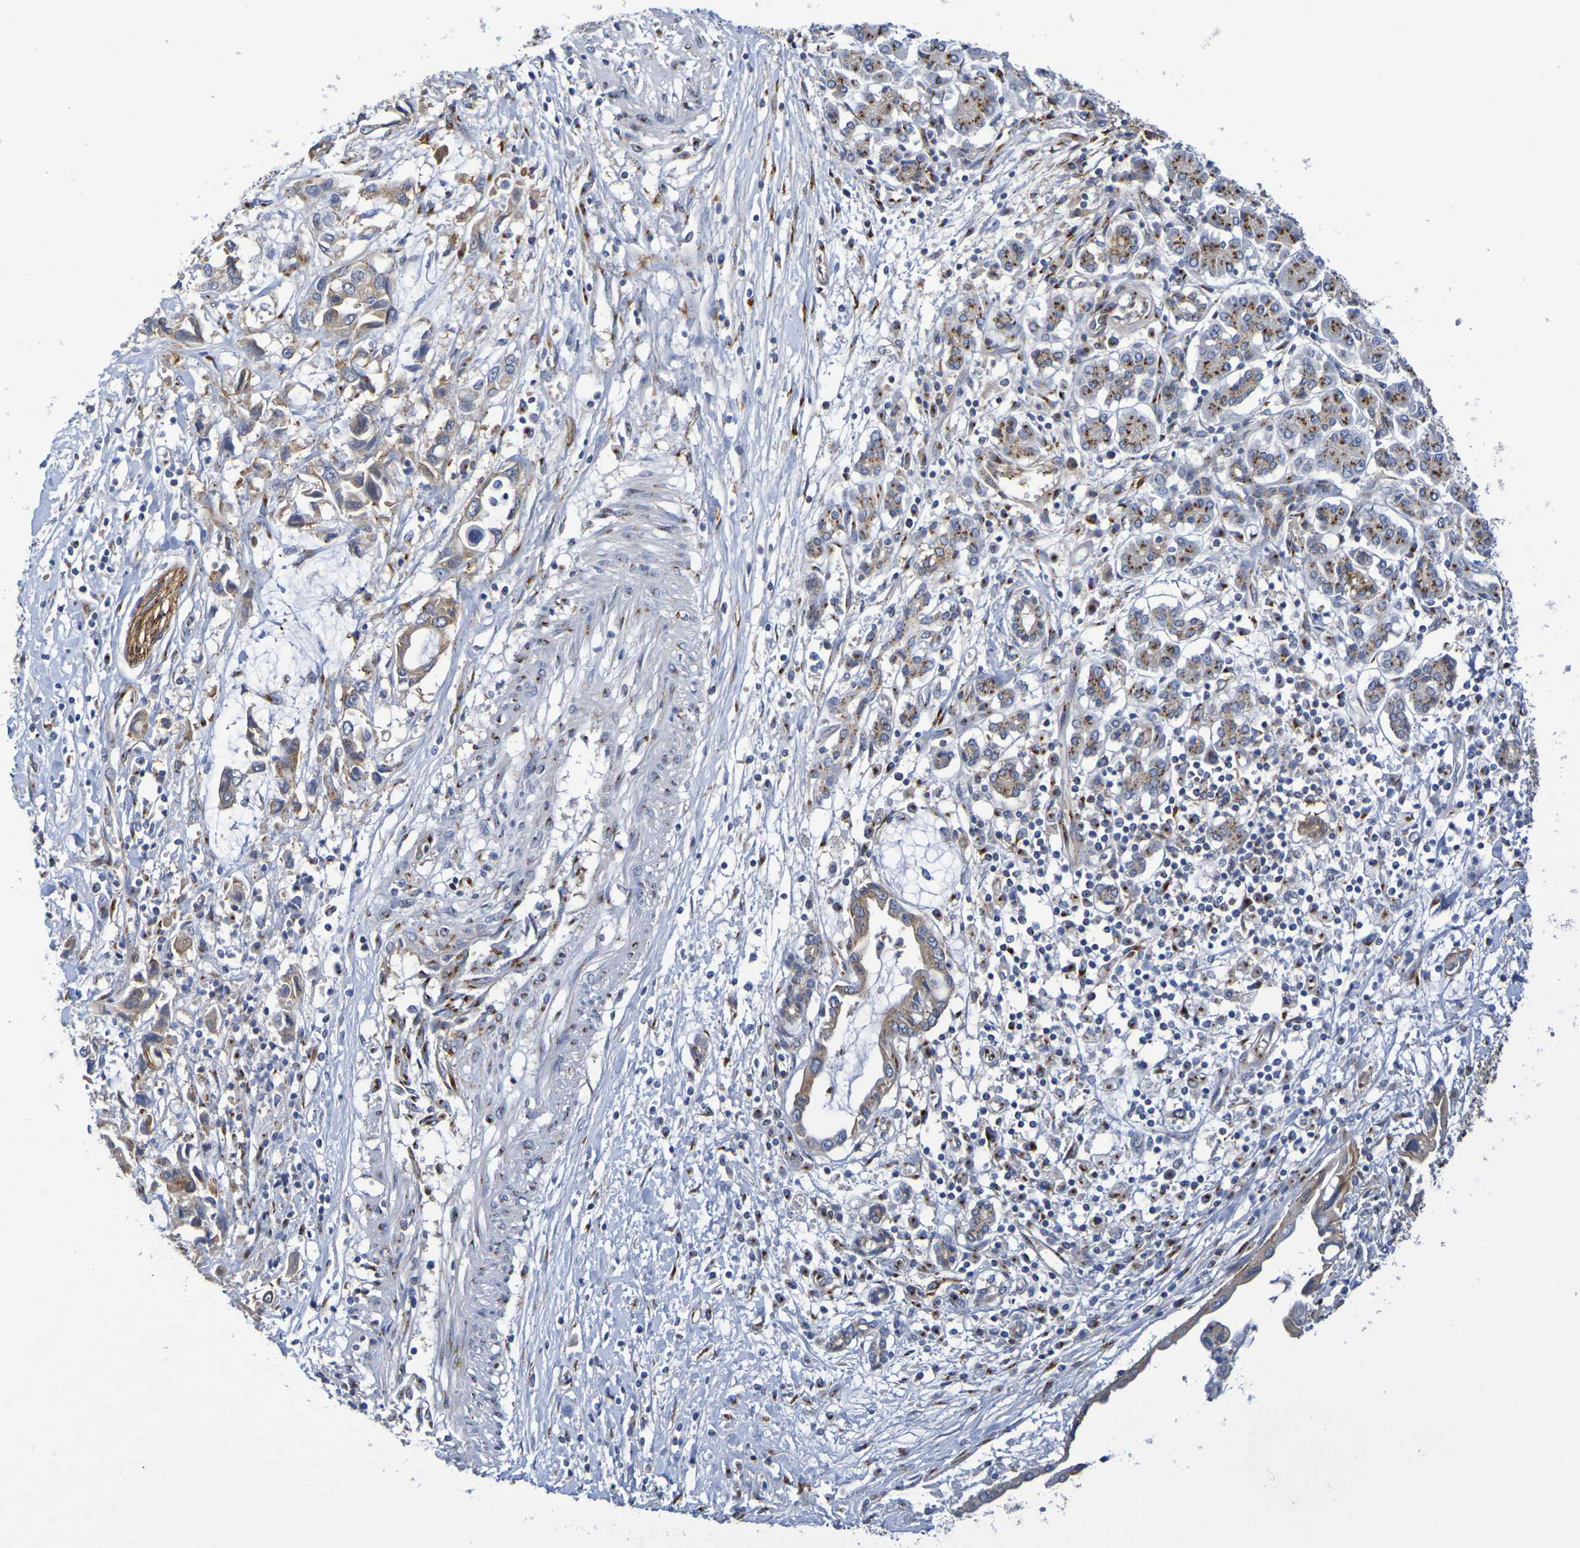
{"staining": {"intensity": "moderate", "quantity": ">75%", "location": "cytoplasmic/membranous"}, "tissue": "pancreatic cancer", "cell_type": "Tumor cells", "image_type": "cancer", "snomed": [{"axis": "morphology", "description": "Adenocarcinoma, NOS"}, {"axis": "topography", "description": "Pancreas"}], "caption": "The micrograph displays immunohistochemical staining of pancreatic cancer. There is moderate cytoplasmic/membranous staining is seen in approximately >75% of tumor cells. Nuclei are stained in blue.", "gene": "DCP2", "patient": {"sex": "female", "age": 57}}